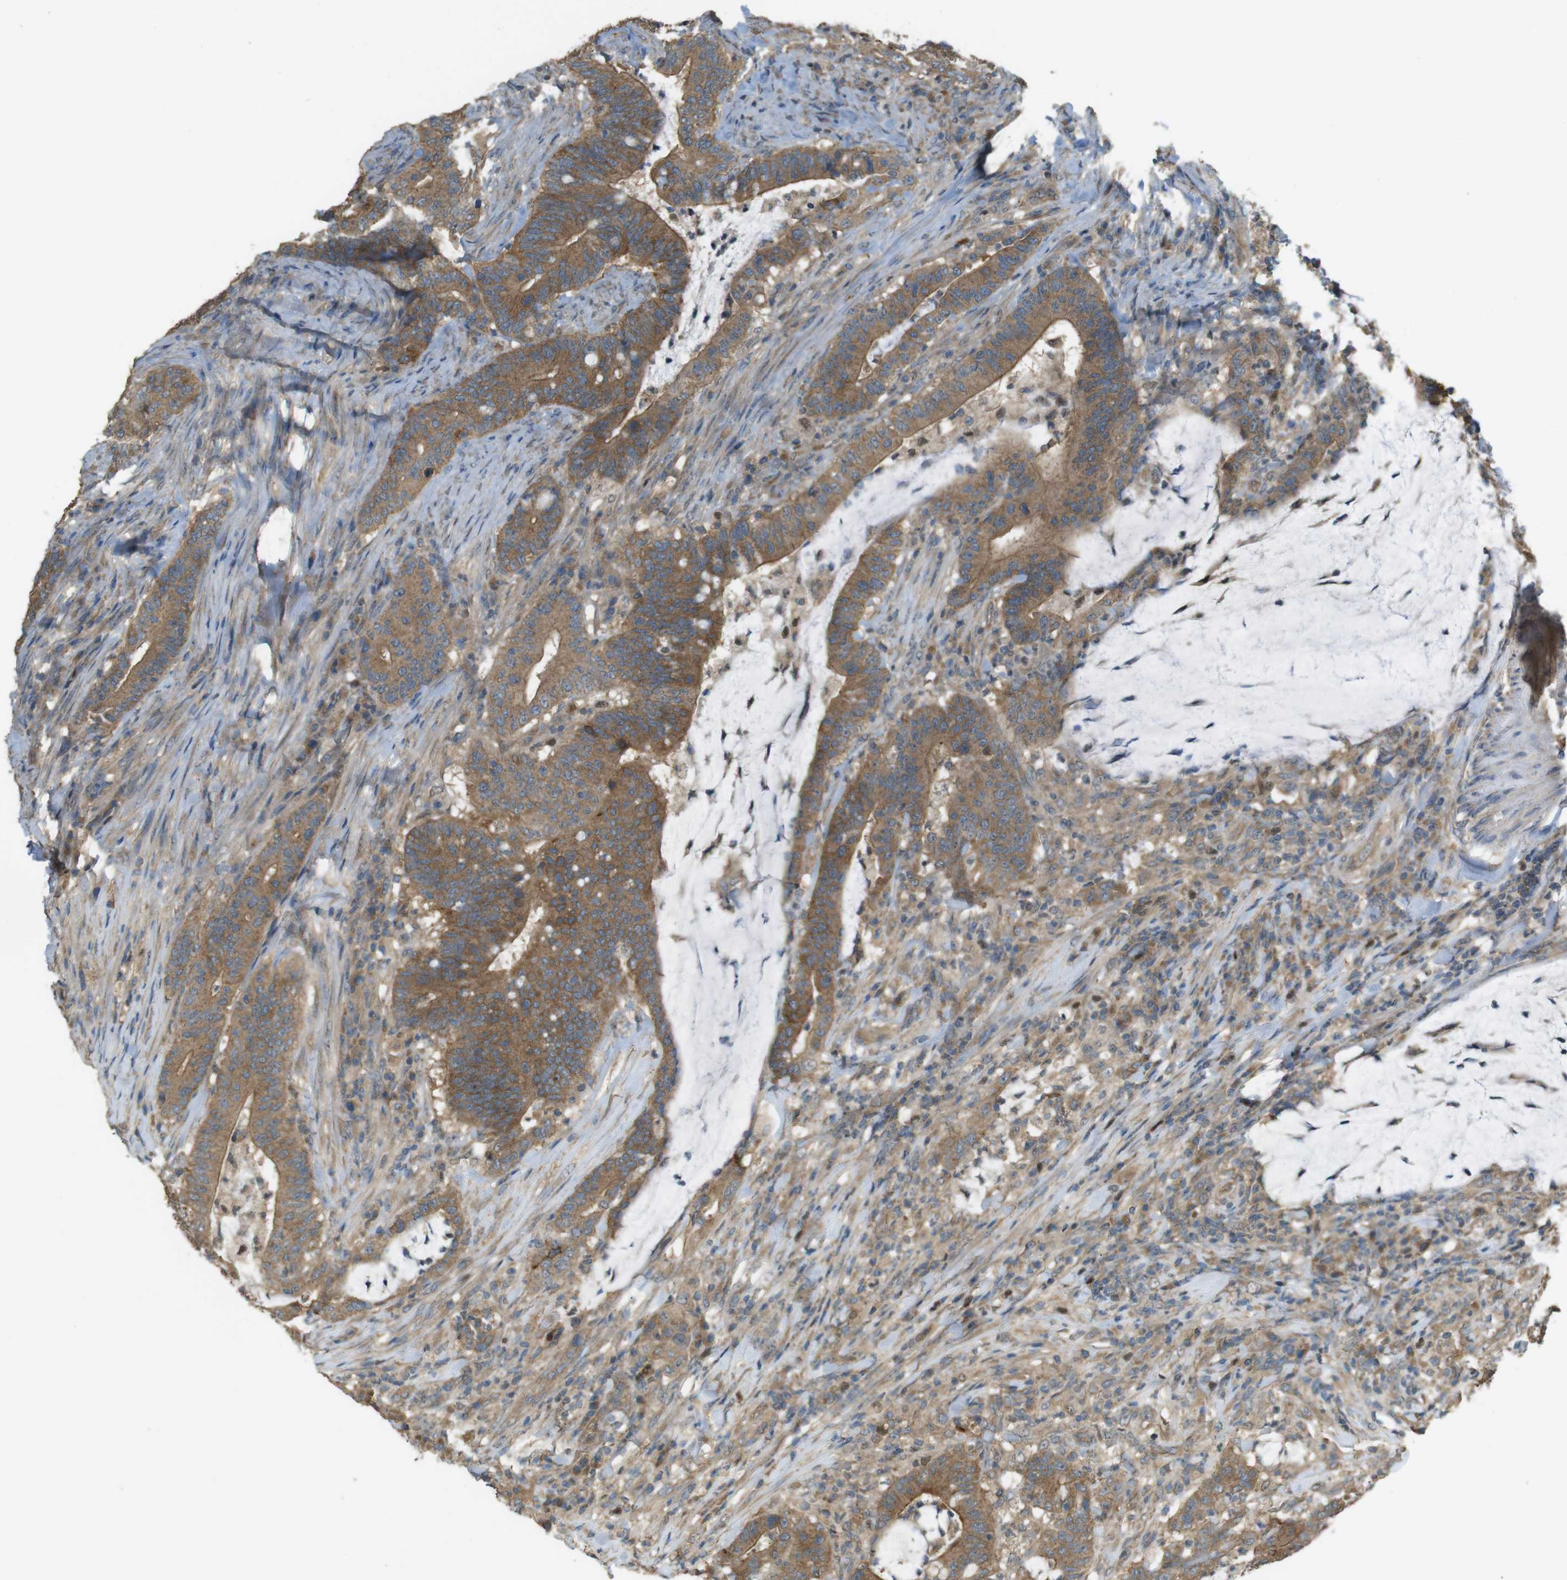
{"staining": {"intensity": "moderate", "quantity": ">75%", "location": "cytoplasmic/membranous"}, "tissue": "colorectal cancer", "cell_type": "Tumor cells", "image_type": "cancer", "snomed": [{"axis": "morphology", "description": "Normal tissue, NOS"}, {"axis": "morphology", "description": "Adenocarcinoma, NOS"}, {"axis": "topography", "description": "Colon"}], "caption": "High-magnification brightfield microscopy of colorectal adenocarcinoma stained with DAB (3,3'-diaminobenzidine) (brown) and counterstained with hematoxylin (blue). tumor cells exhibit moderate cytoplasmic/membranous staining is present in approximately>75% of cells.", "gene": "ZDHHC20", "patient": {"sex": "female", "age": 66}}